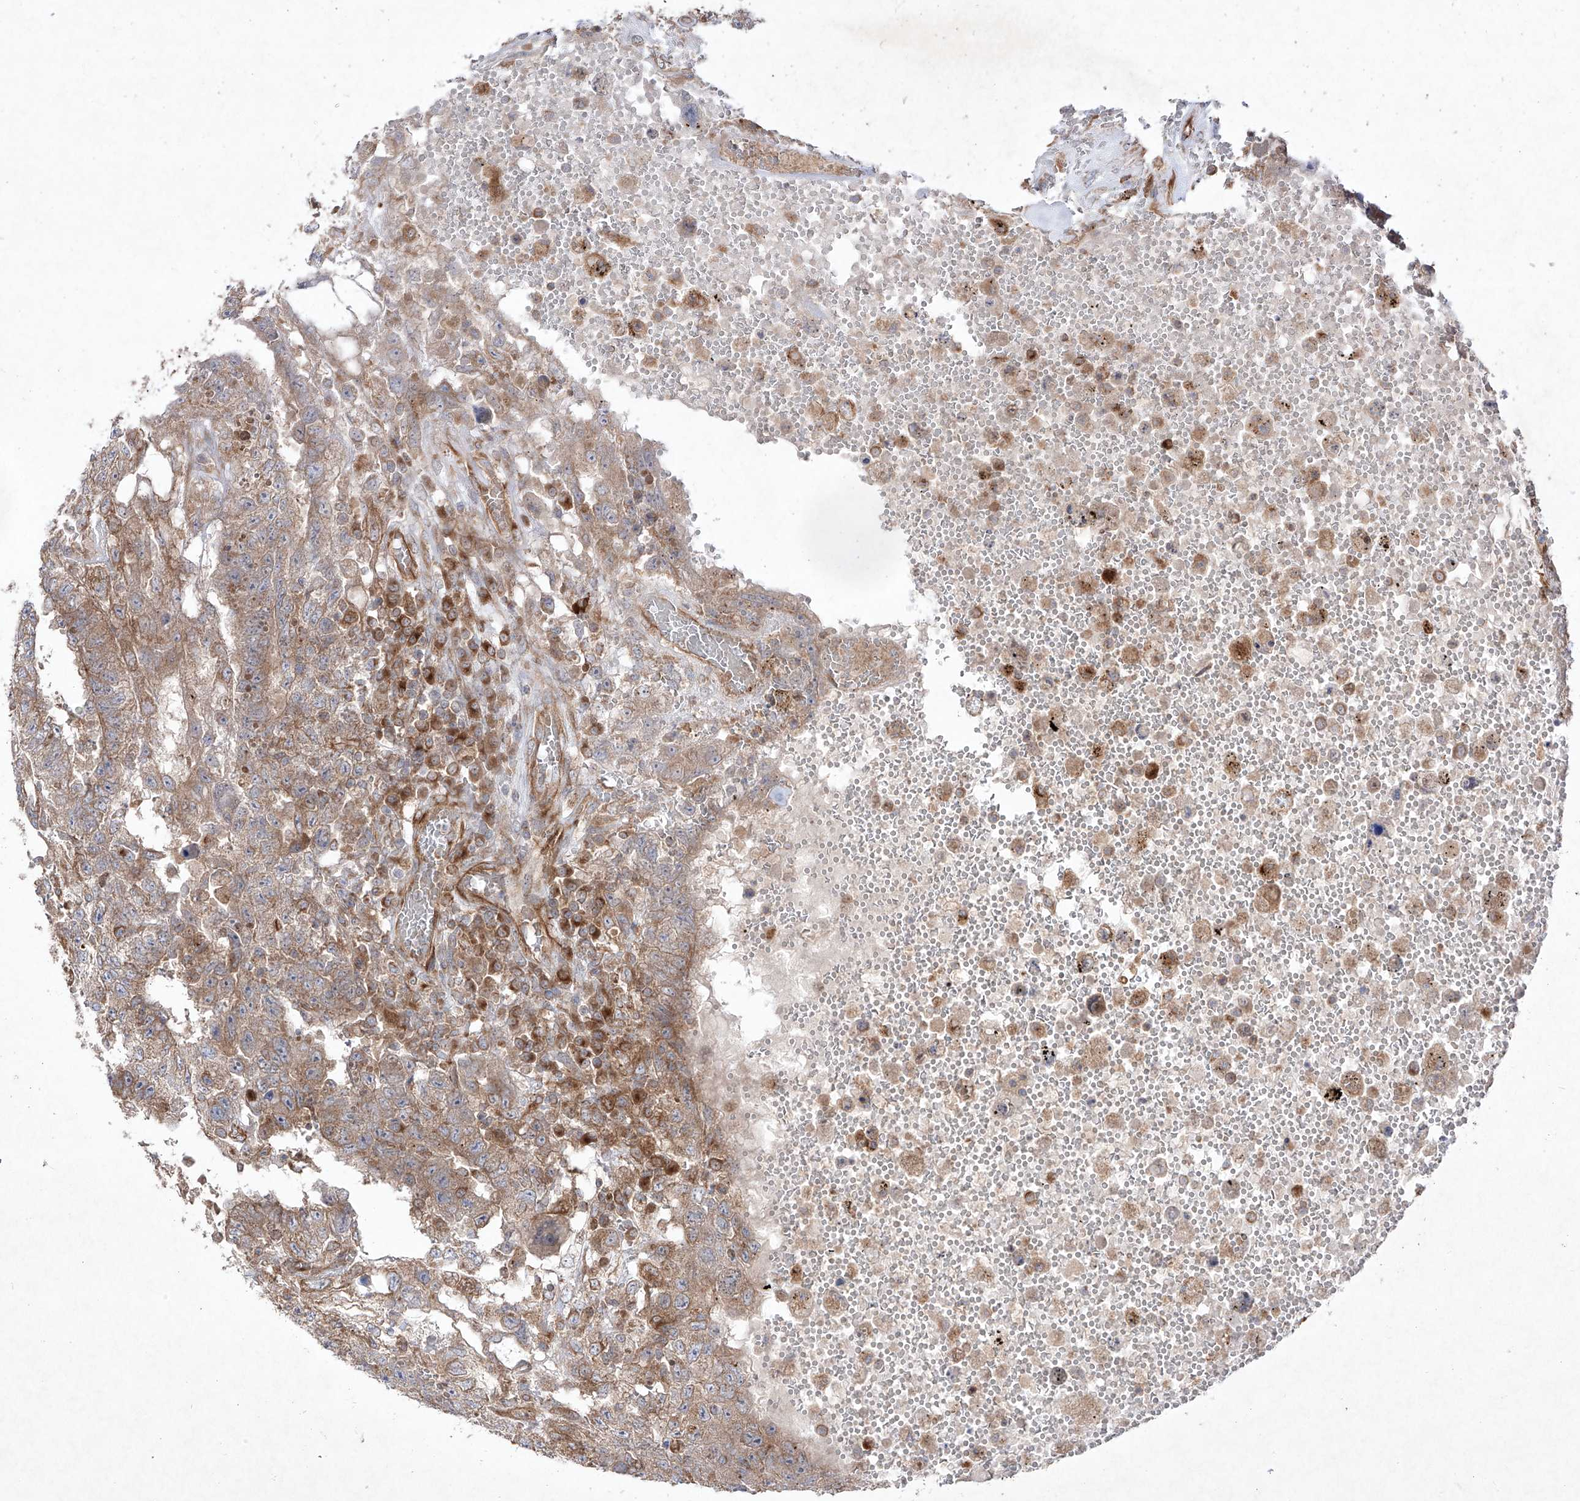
{"staining": {"intensity": "moderate", "quantity": ">75%", "location": "cytoplasmic/membranous"}, "tissue": "testis cancer", "cell_type": "Tumor cells", "image_type": "cancer", "snomed": [{"axis": "morphology", "description": "Carcinoma, Embryonal, NOS"}, {"axis": "topography", "description": "Testis"}], "caption": "The image demonstrates a brown stain indicating the presence of a protein in the cytoplasmic/membranous of tumor cells in testis embryonal carcinoma.", "gene": "YKT6", "patient": {"sex": "male", "age": 26}}